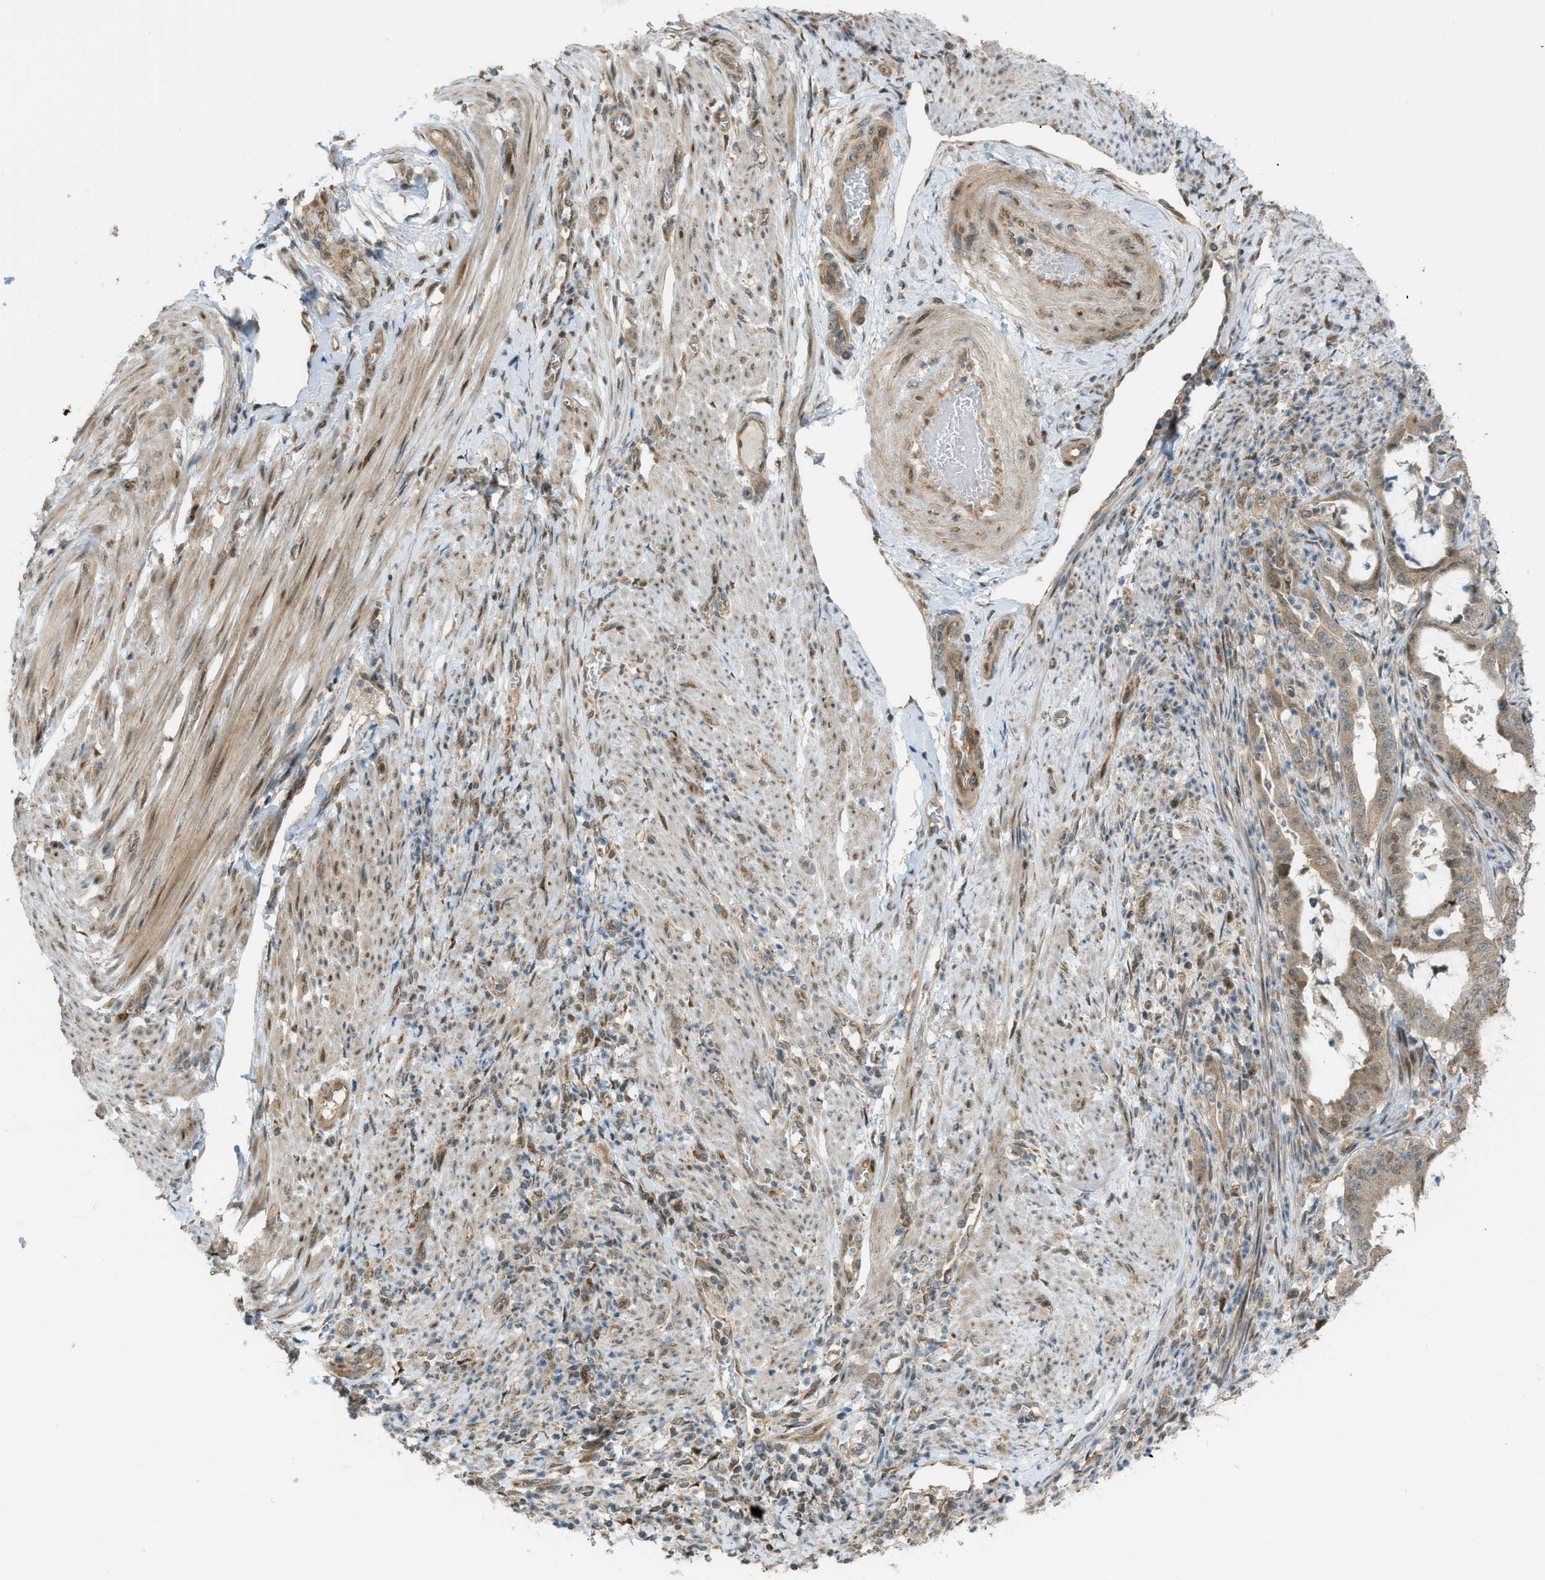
{"staining": {"intensity": "moderate", "quantity": ">75%", "location": "cytoplasmic/membranous"}, "tissue": "endometrial cancer", "cell_type": "Tumor cells", "image_type": "cancer", "snomed": [{"axis": "morphology", "description": "Adenocarcinoma, NOS"}, {"axis": "topography", "description": "Endometrium"}], "caption": "Human endometrial cancer (adenocarcinoma) stained for a protein (brown) reveals moderate cytoplasmic/membranous positive positivity in about >75% of tumor cells.", "gene": "CCDC186", "patient": {"sex": "female", "age": 70}}